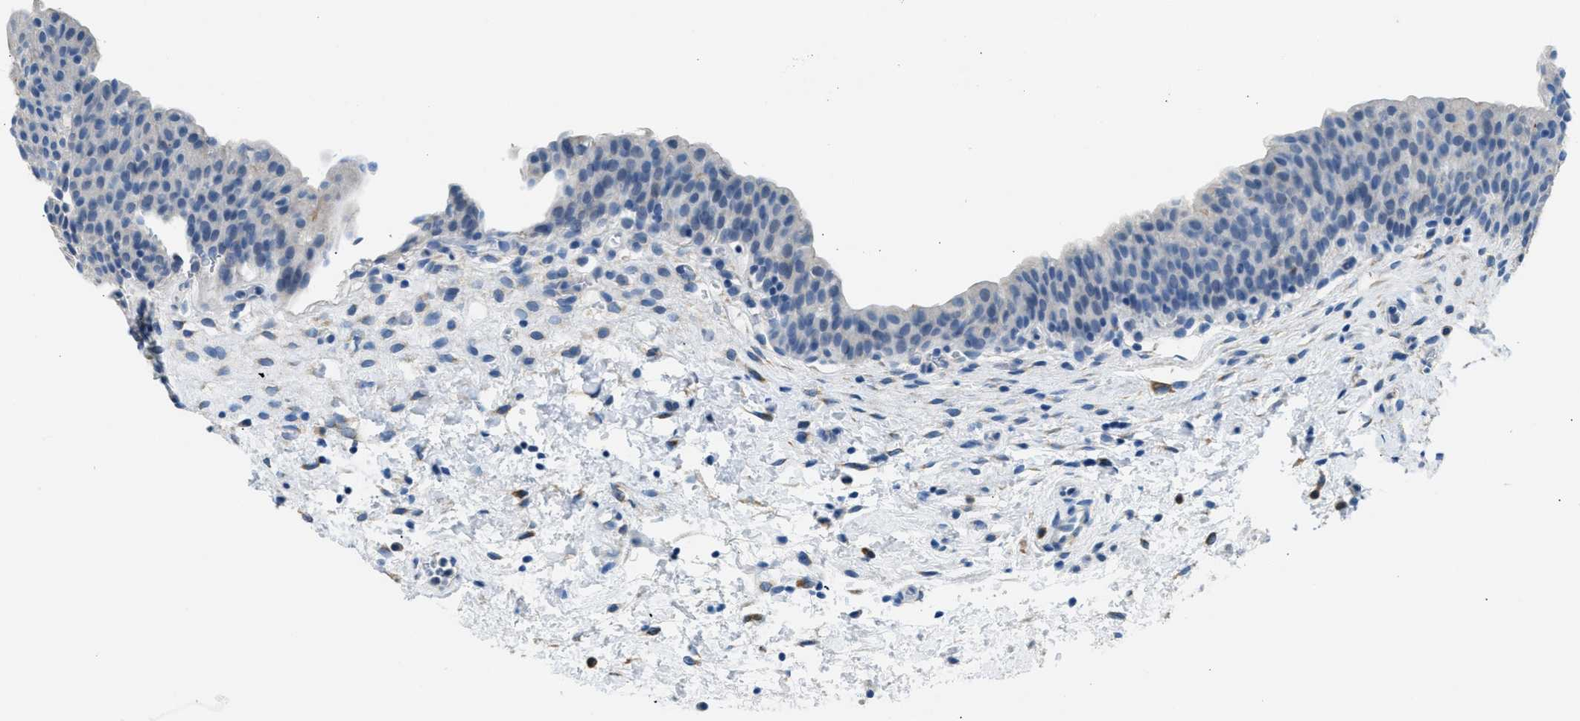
{"staining": {"intensity": "negative", "quantity": "none", "location": "none"}, "tissue": "urinary bladder", "cell_type": "Urothelial cells", "image_type": "normal", "snomed": [{"axis": "morphology", "description": "Normal tissue, NOS"}, {"axis": "topography", "description": "Urinary bladder"}], "caption": "High magnification brightfield microscopy of normal urinary bladder stained with DAB (3,3'-diaminobenzidine) (brown) and counterstained with hematoxylin (blue): urothelial cells show no significant expression. The staining was performed using DAB to visualize the protein expression in brown, while the nuclei were stained in blue with hematoxylin (Magnification: 20x).", "gene": "CLDN18", "patient": {"sex": "male", "age": 37}}